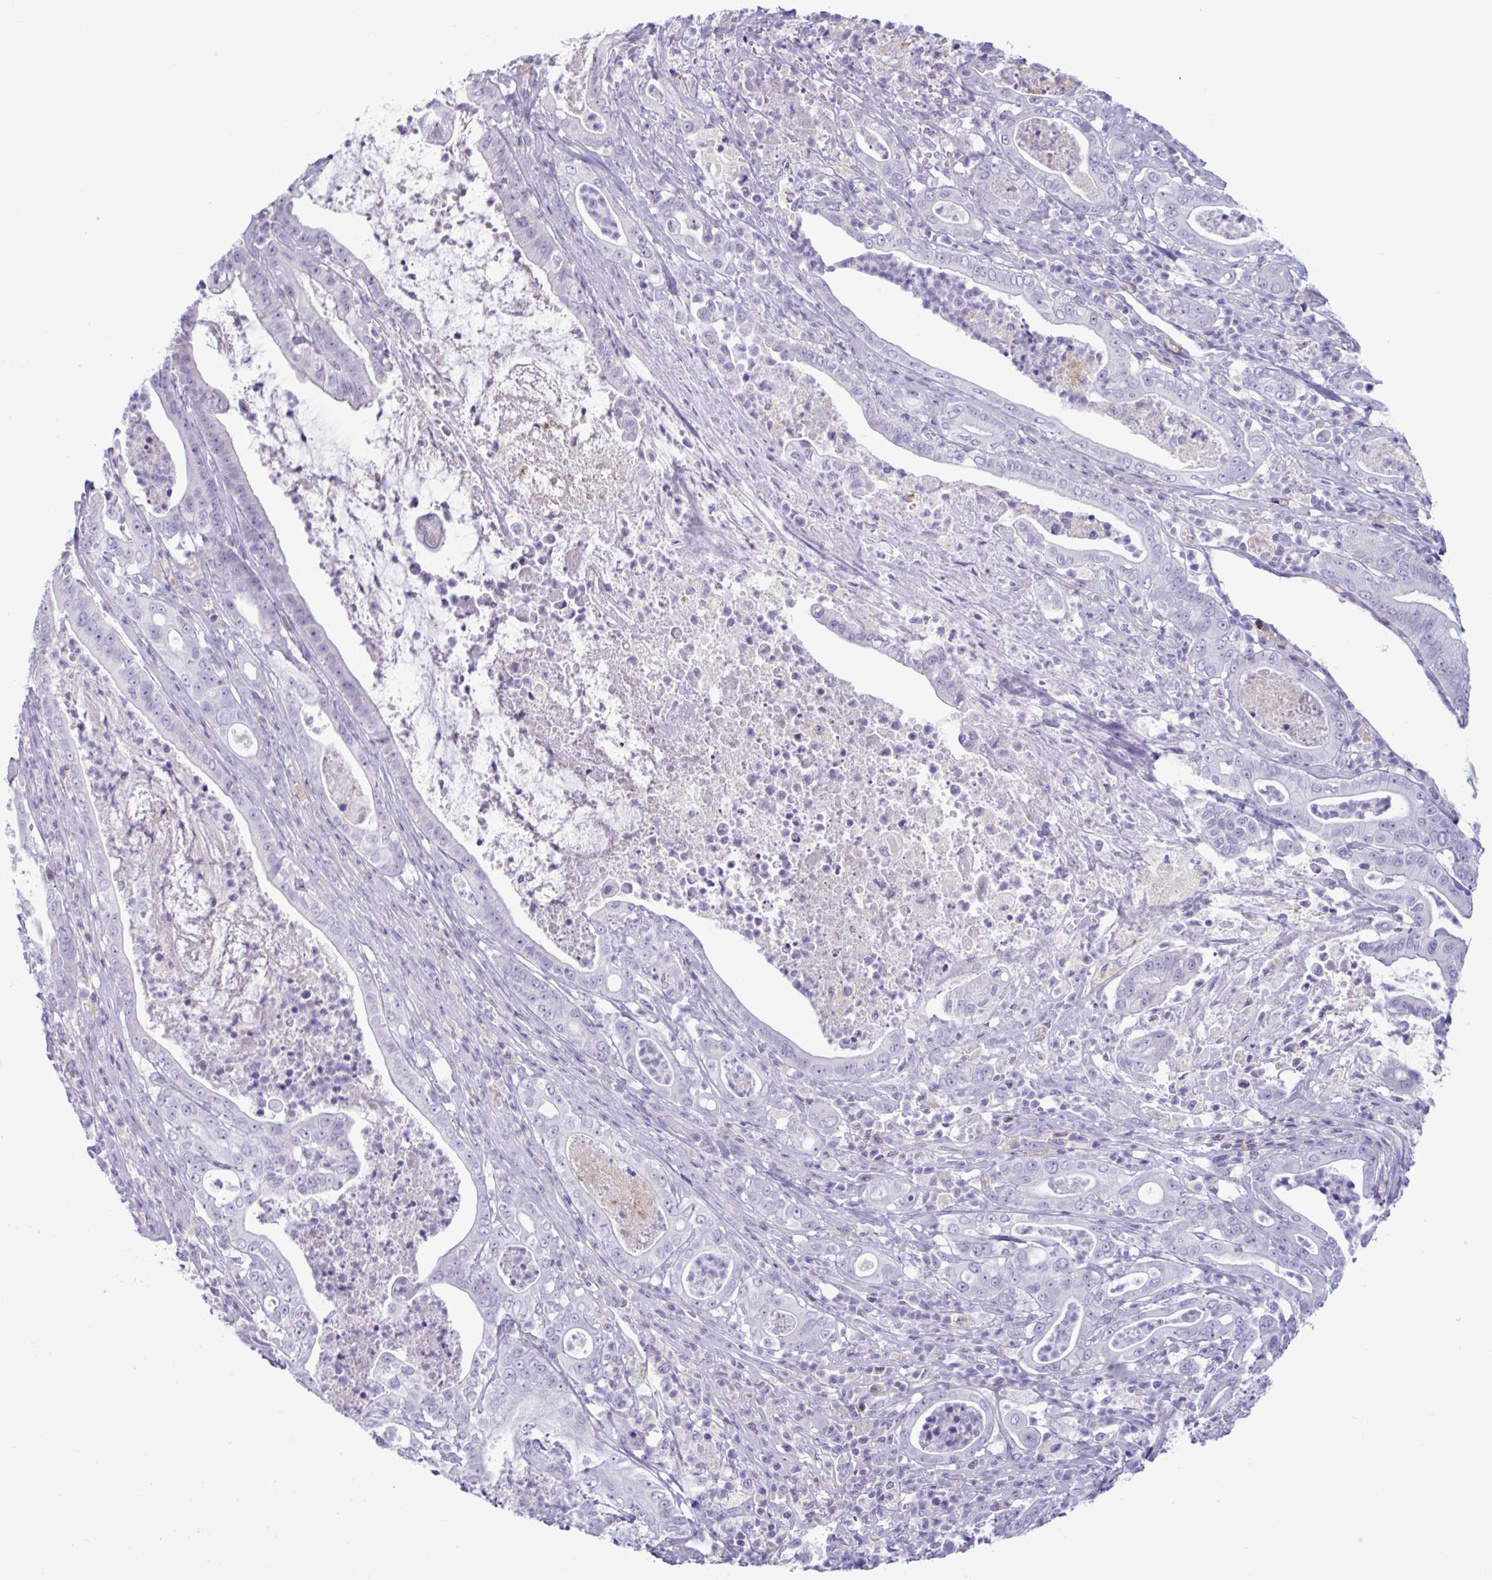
{"staining": {"intensity": "negative", "quantity": "none", "location": "none"}, "tissue": "pancreatic cancer", "cell_type": "Tumor cells", "image_type": "cancer", "snomed": [{"axis": "morphology", "description": "Adenocarcinoma, NOS"}, {"axis": "topography", "description": "Pancreas"}], "caption": "High power microscopy histopathology image of an immunohistochemistry (IHC) micrograph of adenocarcinoma (pancreatic), revealing no significant expression in tumor cells.", "gene": "XCL1", "patient": {"sex": "male", "age": 71}}